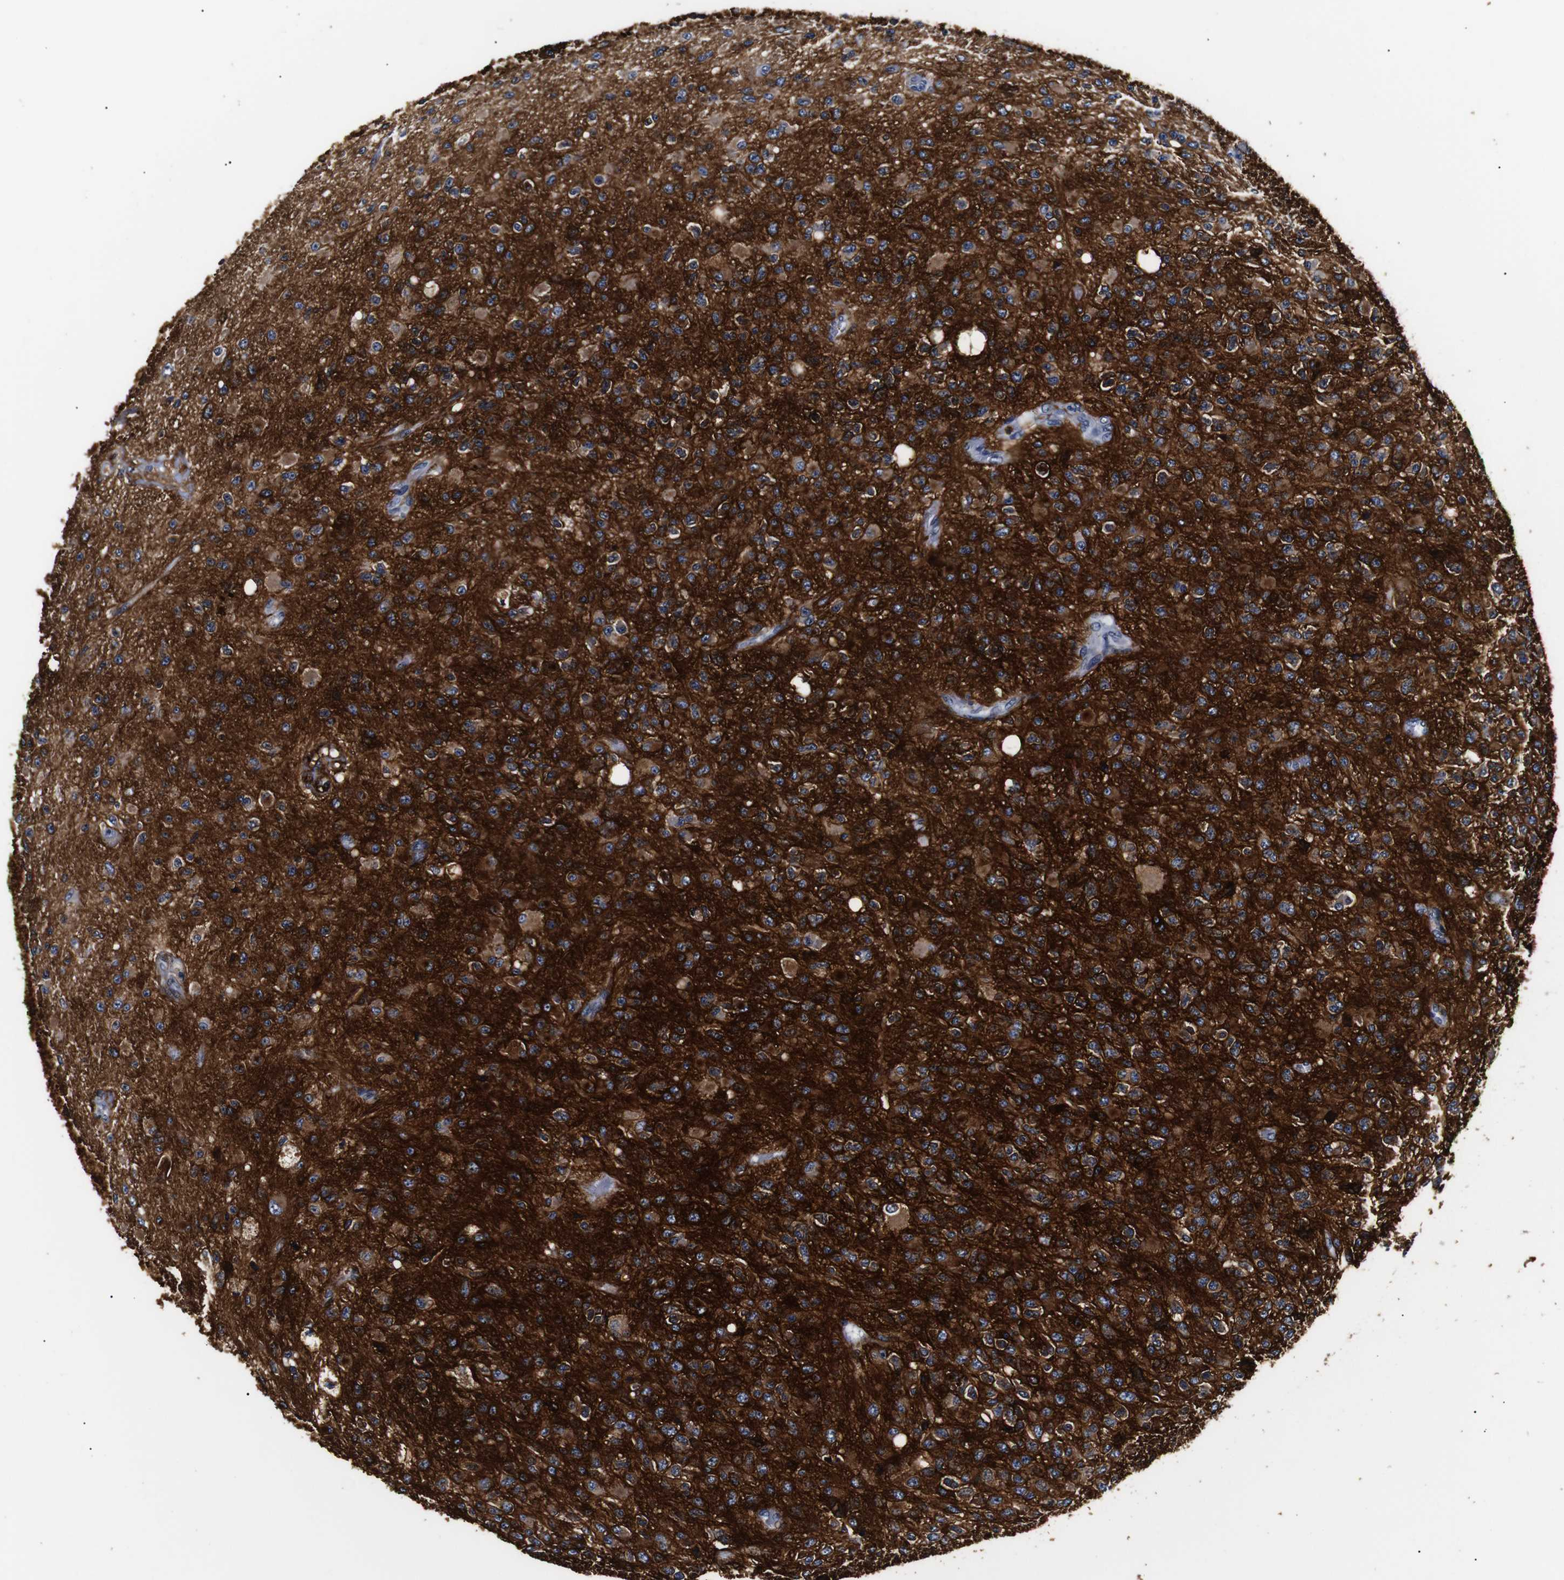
{"staining": {"intensity": "strong", "quantity": ">75%", "location": "cytoplasmic/membranous"}, "tissue": "glioma", "cell_type": "Tumor cells", "image_type": "cancer", "snomed": [{"axis": "morphology", "description": "Glioma, malignant, High grade"}, {"axis": "topography", "description": "pancreas cauda"}], "caption": "Protein staining by IHC demonstrates strong cytoplasmic/membranous staining in about >75% of tumor cells in glioma.", "gene": "GAP43", "patient": {"sex": "male", "age": 60}}